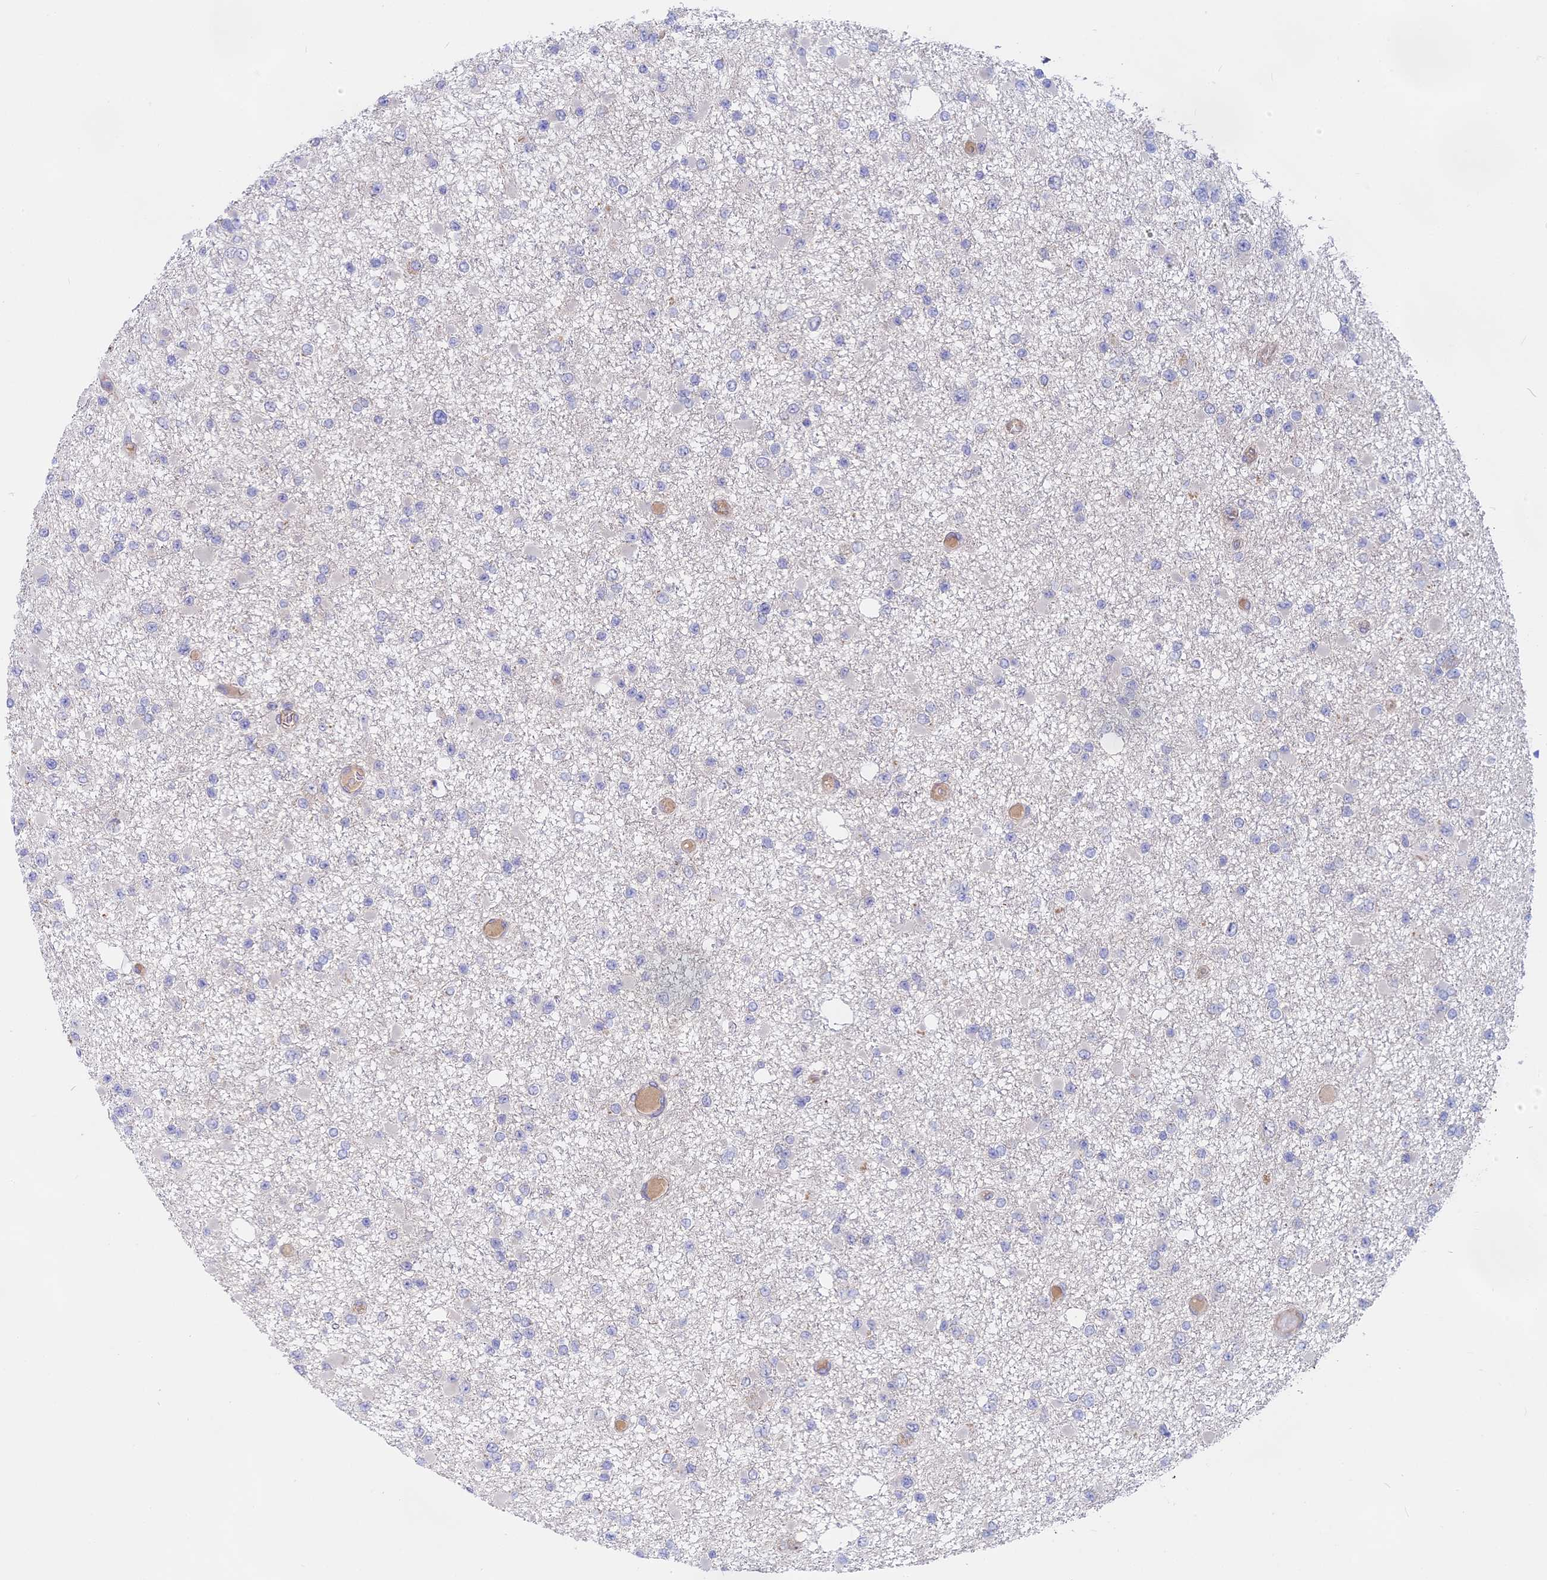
{"staining": {"intensity": "negative", "quantity": "none", "location": "none"}, "tissue": "glioma", "cell_type": "Tumor cells", "image_type": "cancer", "snomed": [{"axis": "morphology", "description": "Glioma, malignant, Low grade"}, {"axis": "topography", "description": "Brain"}], "caption": "Histopathology image shows no significant protein positivity in tumor cells of malignant low-grade glioma.", "gene": "TENT4B", "patient": {"sex": "female", "age": 22}}